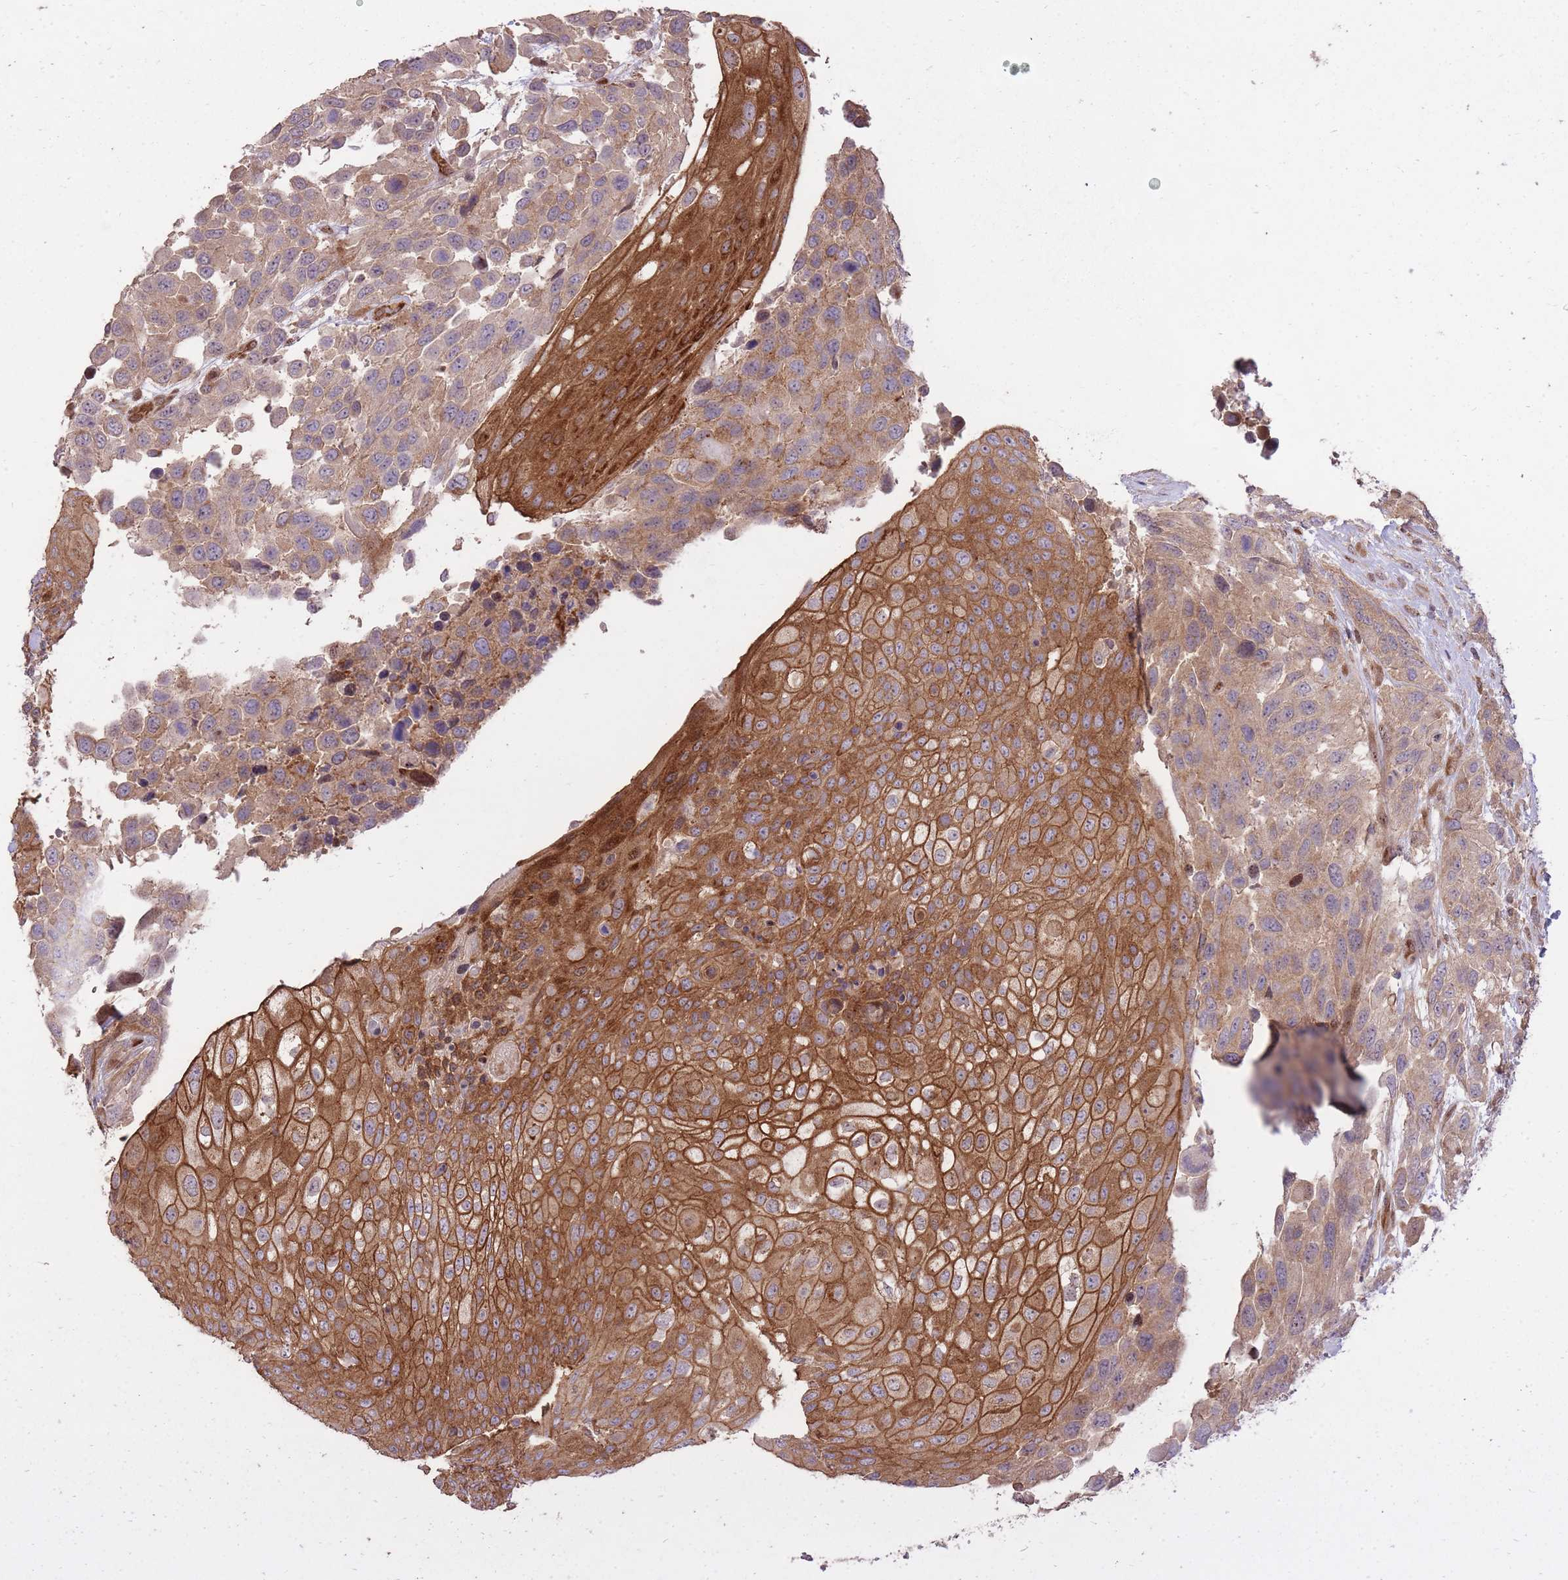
{"staining": {"intensity": "strong", "quantity": ">75%", "location": "cytoplasmic/membranous"}, "tissue": "urothelial cancer", "cell_type": "Tumor cells", "image_type": "cancer", "snomed": [{"axis": "morphology", "description": "Urothelial carcinoma, High grade"}, {"axis": "topography", "description": "Urinary bladder"}], "caption": "Strong cytoplasmic/membranous expression is appreciated in about >75% of tumor cells in urothelial carcinoma (high-grade).", "gene": "PLD1", "patient": {"sex": "female", "age": 70}}